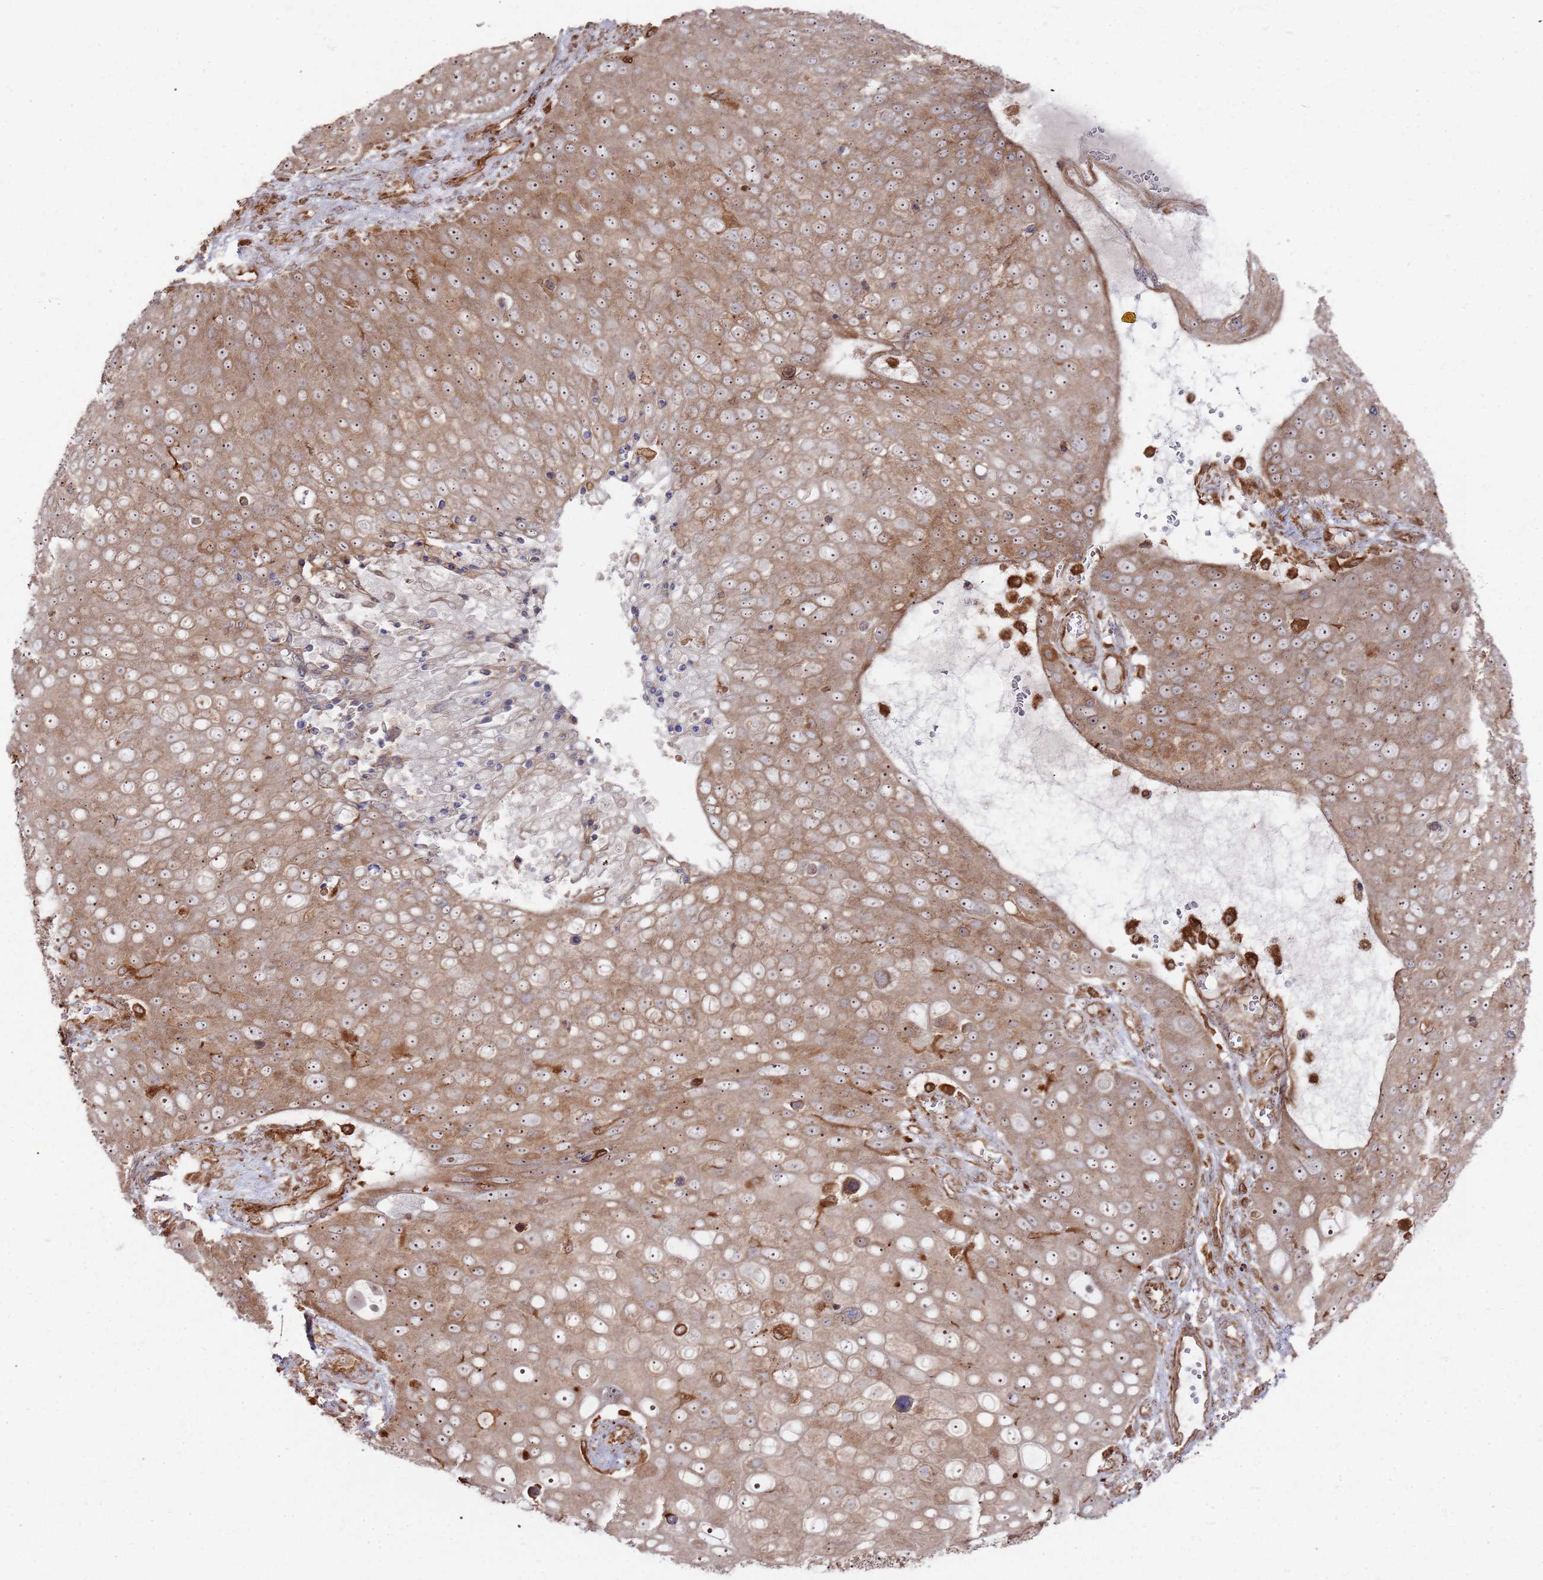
{"staining": {"intensity": "moderate", "quantity": ">75%", "location": "cytoplasmic/membranous,nuclear"}, "tissue": "skin cancer", "cell_type": "Tumor cells", "image_type": "cancer", "snomed": [{"axis": "morphology", "description": "Squamous cell carcinoma, NOS"}, {"axis": "topography", "description": "Skin"}], "caption": "Immunohistochemical staining of skin cancer shows medium levels of moderate cytoplasmic/membranous and nuclear protein expression in about >75% of tumor cells. The staining was performed using DAB (3,3'-diaminobenzidine) to visualize the protein expression in brown, while the nuclei were stained in blue with hematoxylin (Magnification: 20x).", "gene": "PHF21A", "patient": {"sex": "male", "age": 71}}